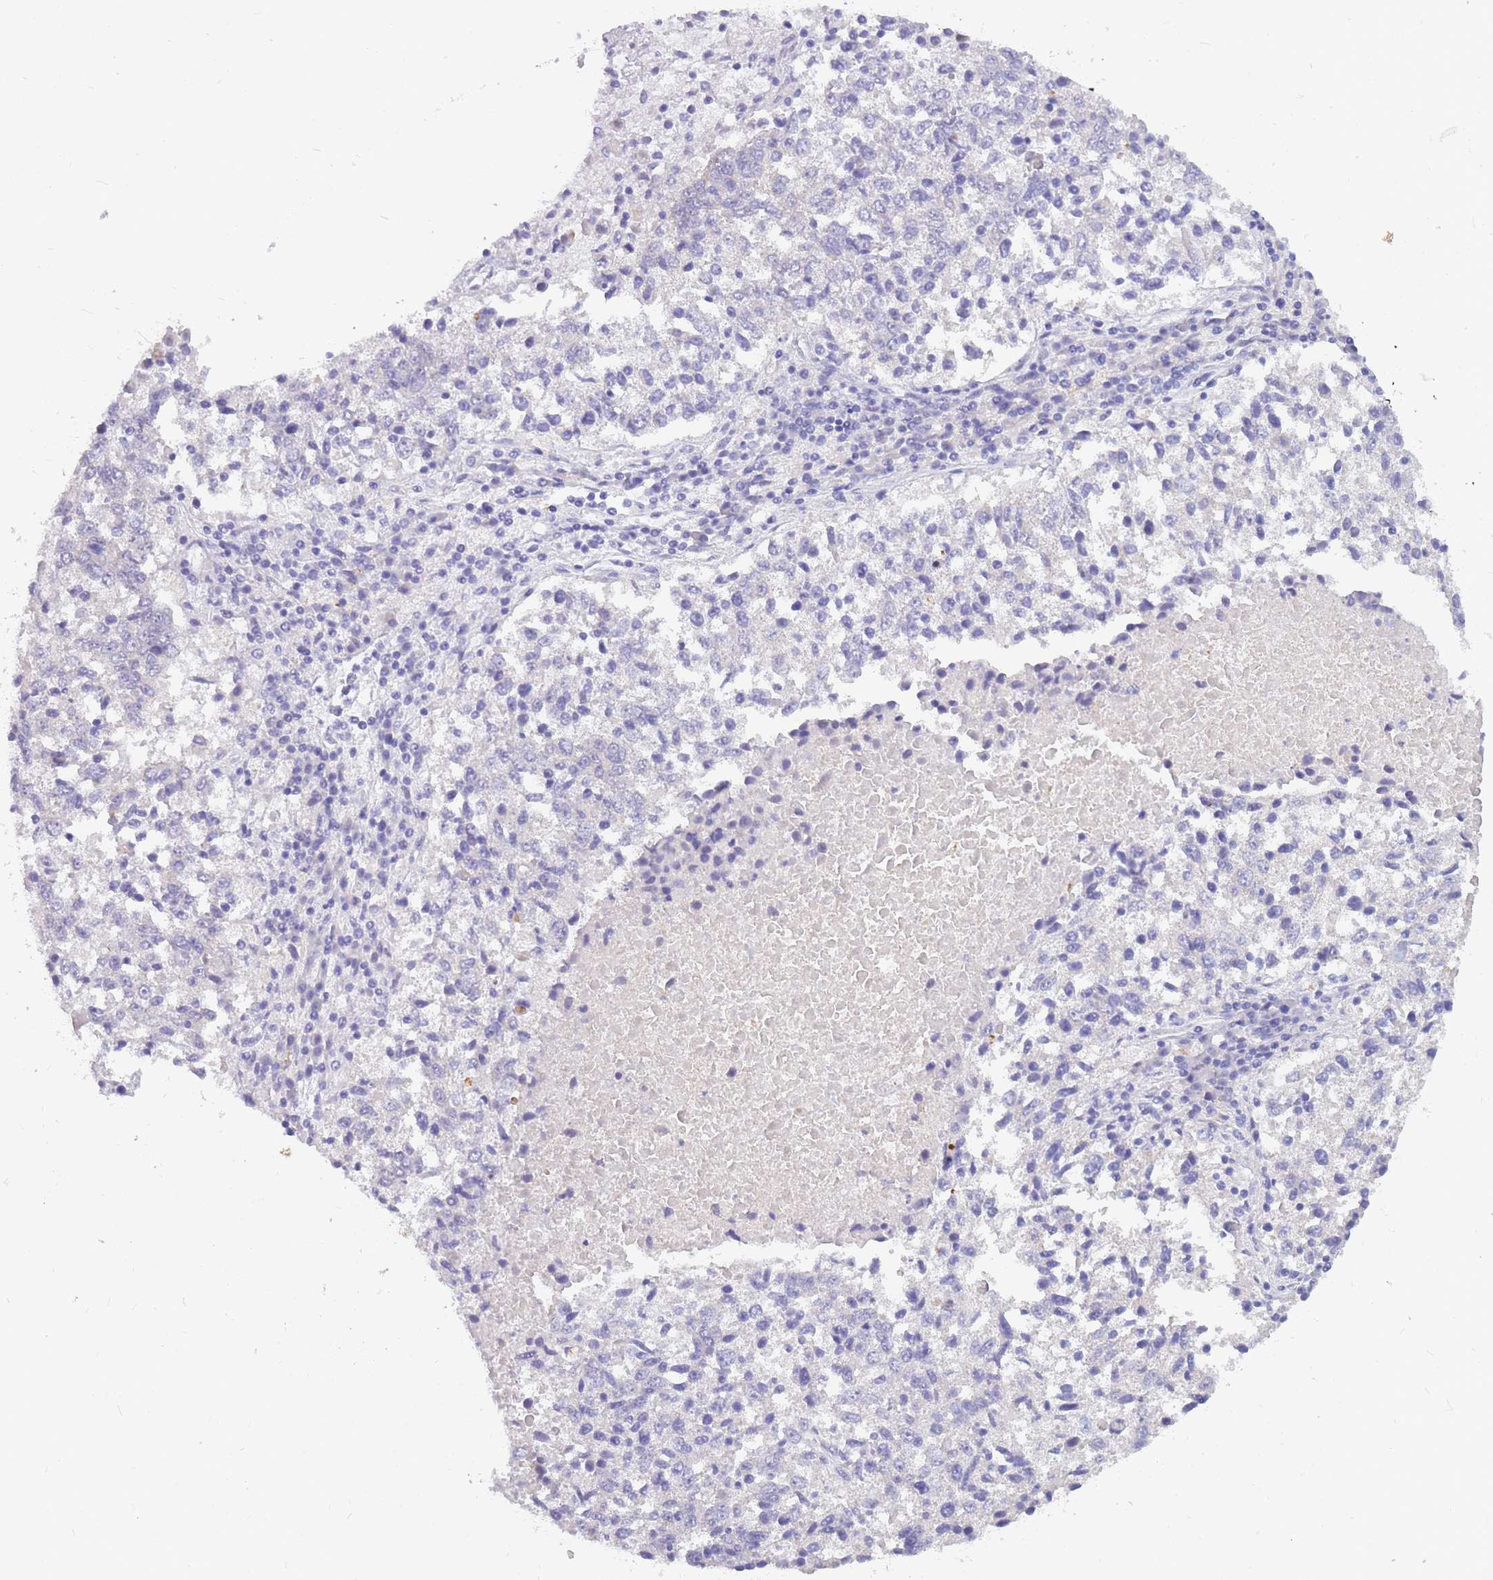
{"staining": {"intensity": "negative", "quantity": "none", "location": "none"}, "tissue": "lung cancer", "cell_type": "Tumor cells", "image_type": "cancer", "snomed": [{"axis": "morphology", "description": "Squamous cell carcinoma, NOS"}, {"axis": "topography", "description": "Lung"}], "caption": "Immunohistochemistry (IHC) micrograph of neoplastic tissue: human lung cancer (squamous cell carcinoma) stained with DAB (3,3'-diaminobenzidine) shows no significant protein staining in tumor cells. The staining was performed using DAB (3,3'-diaminobenzidine) to visualize the protein expression in brown, while the nuclei were stained in blue with hematoxylin (Magnification: 20x).", "gene": "DDX49", "patient": {"sex": "male", "age": 73}}